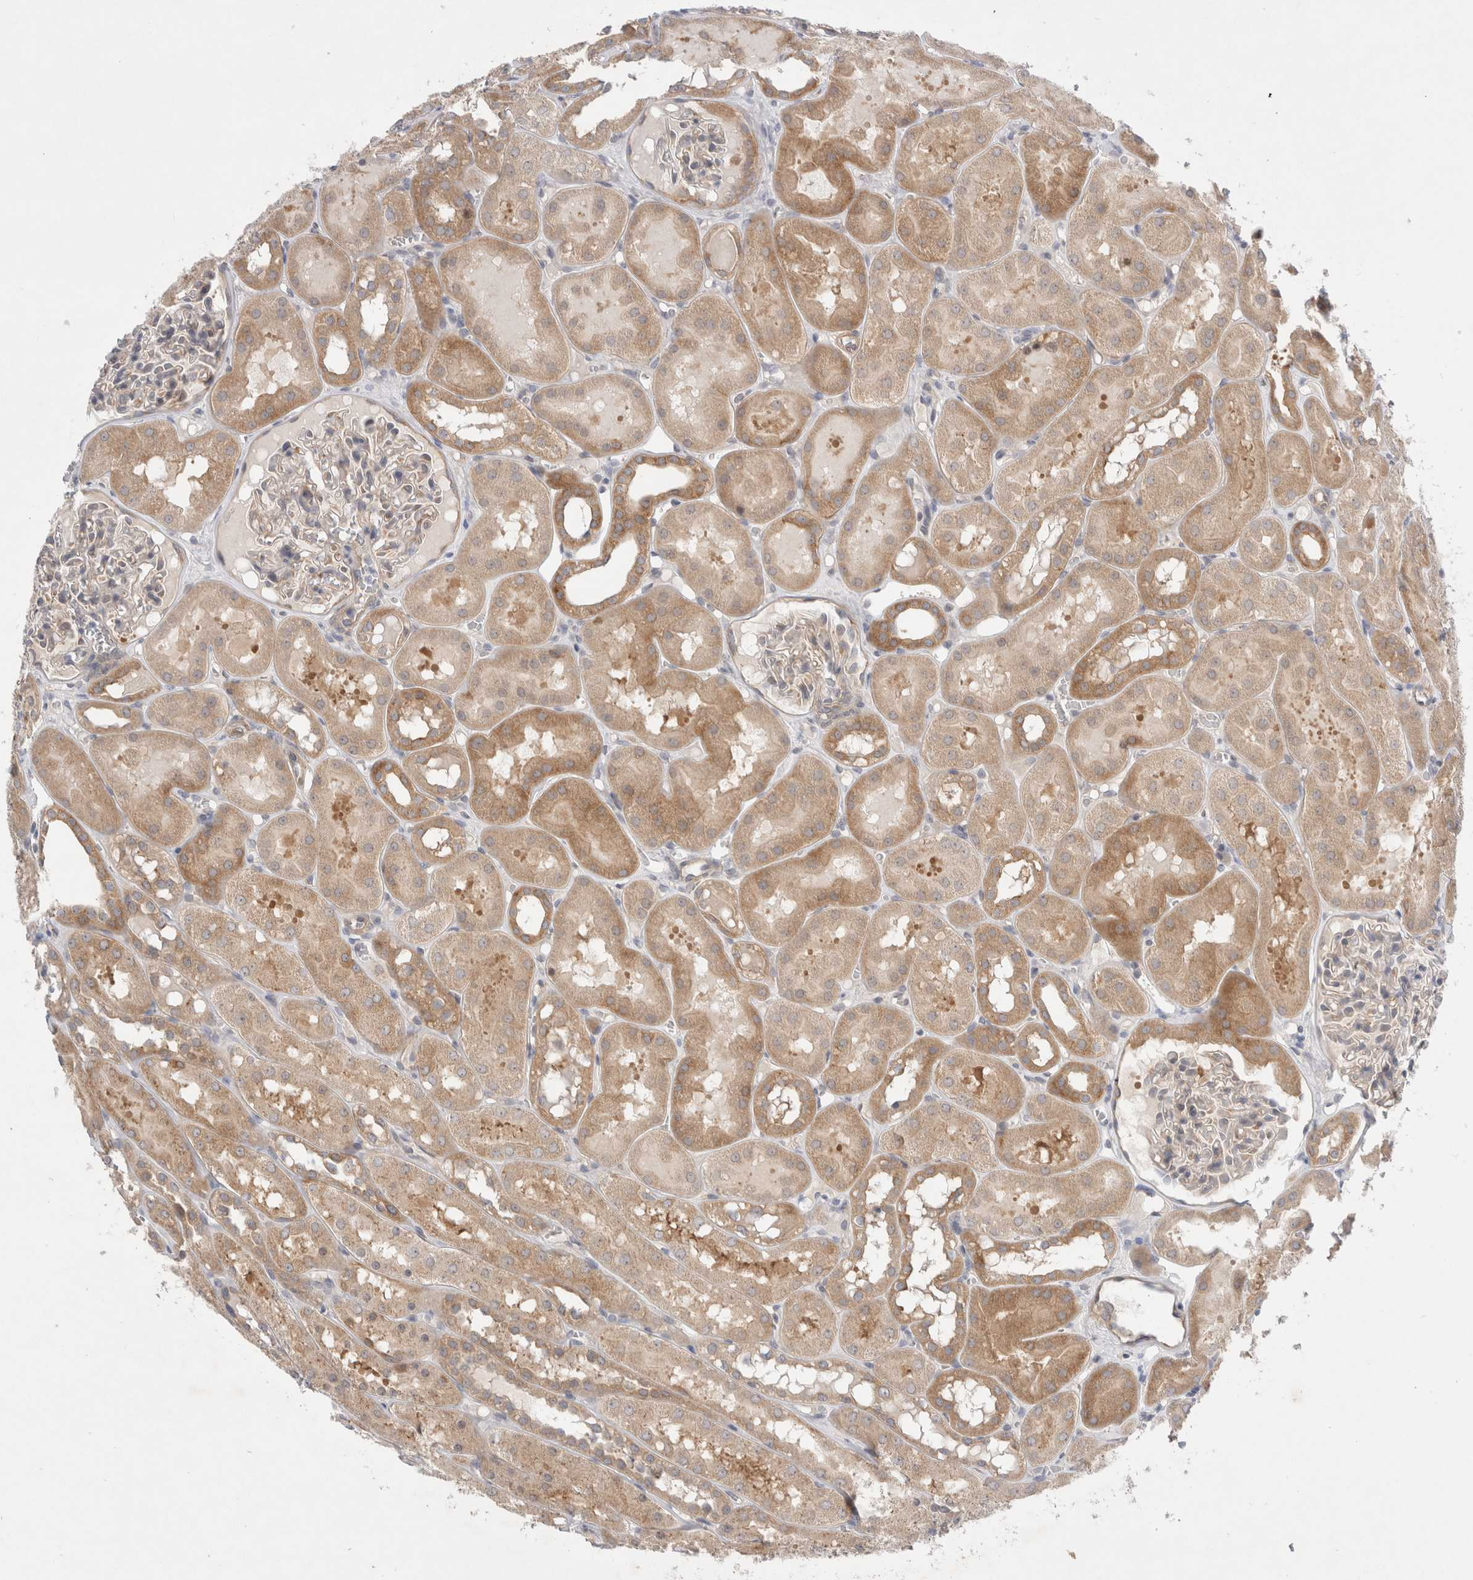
{"staining": {"intensity": "moderate", "quantity": "<25%", "location": "cytoplasmic/membranous"}, "tissue": "kidney", "cell_type": "Cells in glomeruli", "image_type": "normal", "snomed": [{"axis": "morphology", "description": "Normal tissue, NOS"}, {"axis": "topography", "description": "Kidney"}, {"axis": "topography", "description": "Urinary bladder"}], "caption": "Protein expression analysis of unremarkable kidney exhibits moderate cytoplasmic/membranous staining in approximately <25% of cells in glomeruli. The protein of interest is stained brown, and the nuclei are stained in blue (DAB IHC with brightfield microscopy, high magnification).", "gene": "WIPF2", "patient": {"sex": "male", "age": 16}}